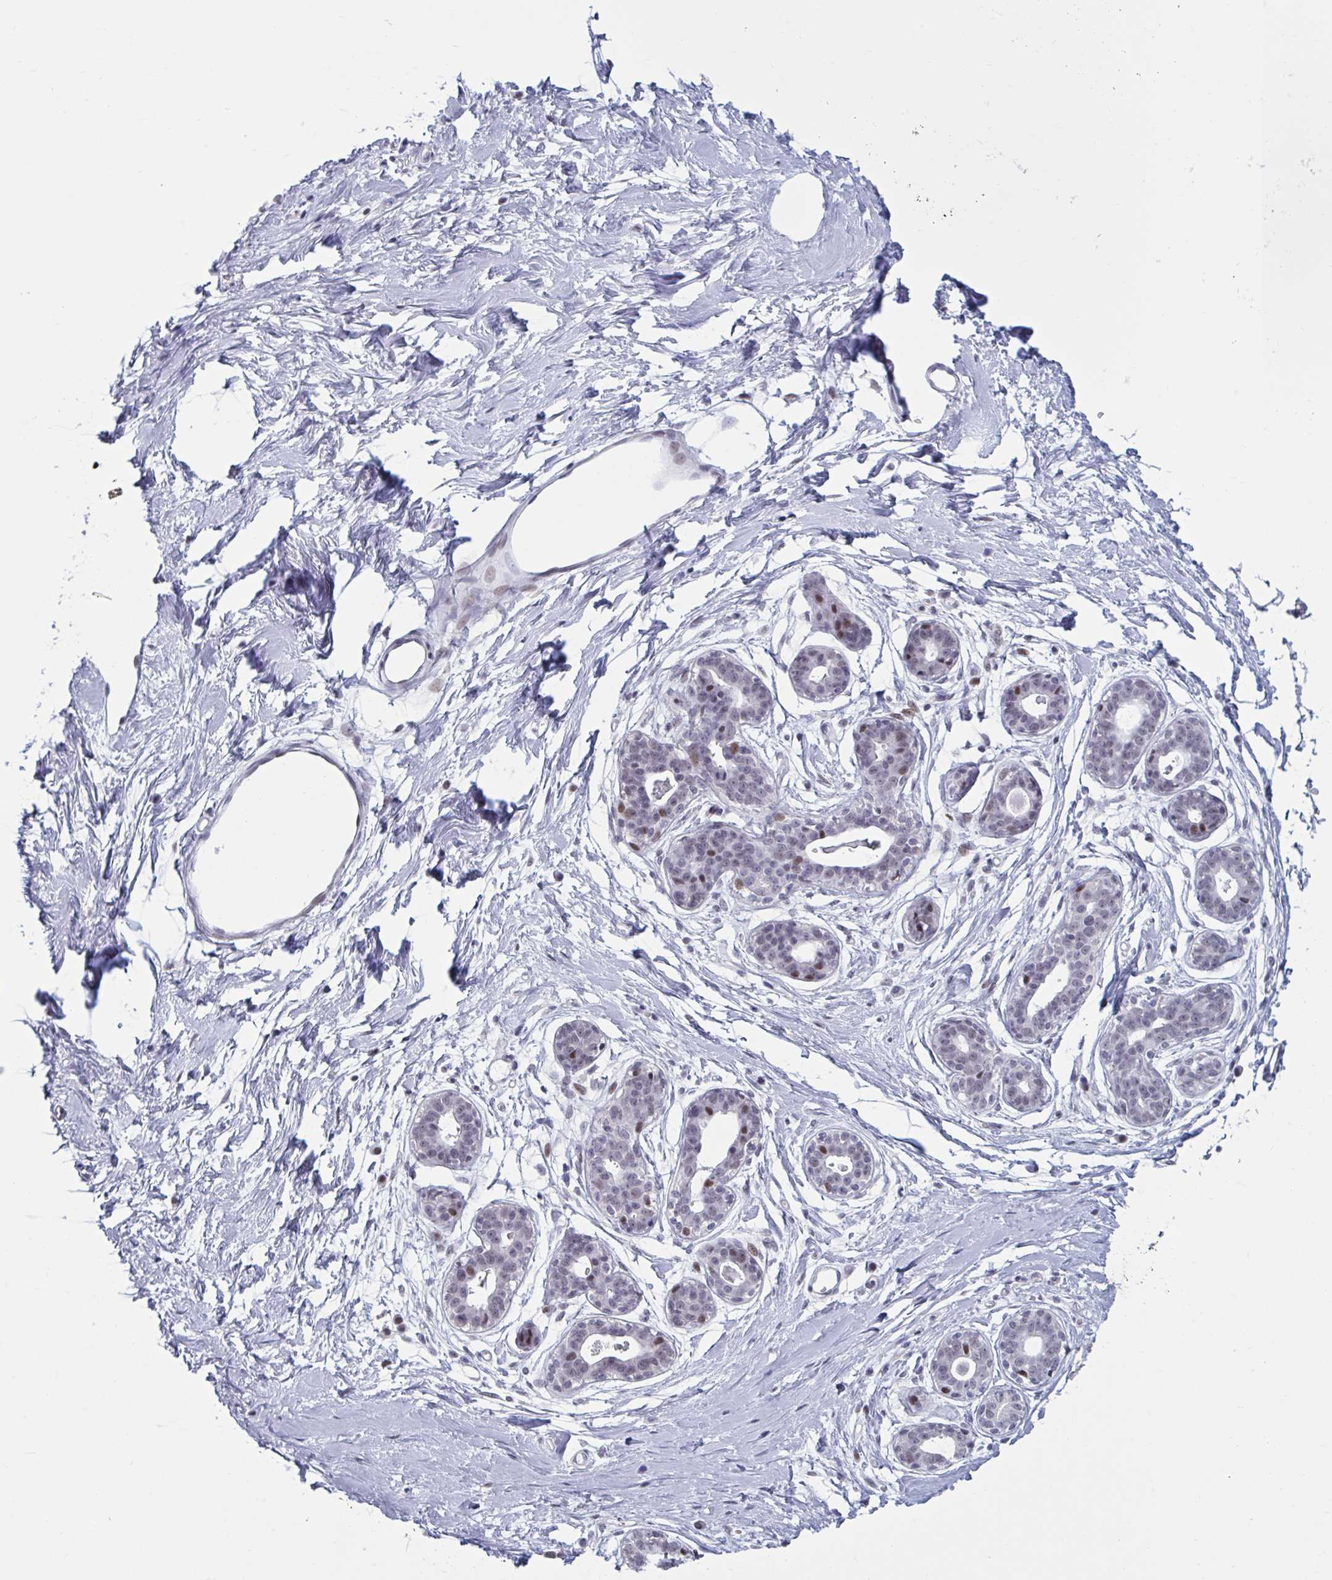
{"staining": {"intensity": "negative", "quantity": "none", "location": "none"}, "tissue": "breast", "cell_type": "Adipocytes", "image_type": "normal", "snomed": [{"axis": "morphology", "description": "Normal tissue, NOS"}, {"axis": "topography", "description": "Breast"}], "caption": "Adipocytes show no significant positivity in benign breast. (DAB (3,3'-diaminobenzidine) immunohistochemistry visualized using brightfield microscopy, high magnification).", "gene": "HSD17B6", "patient": {"sex": "female", "age": 45}}